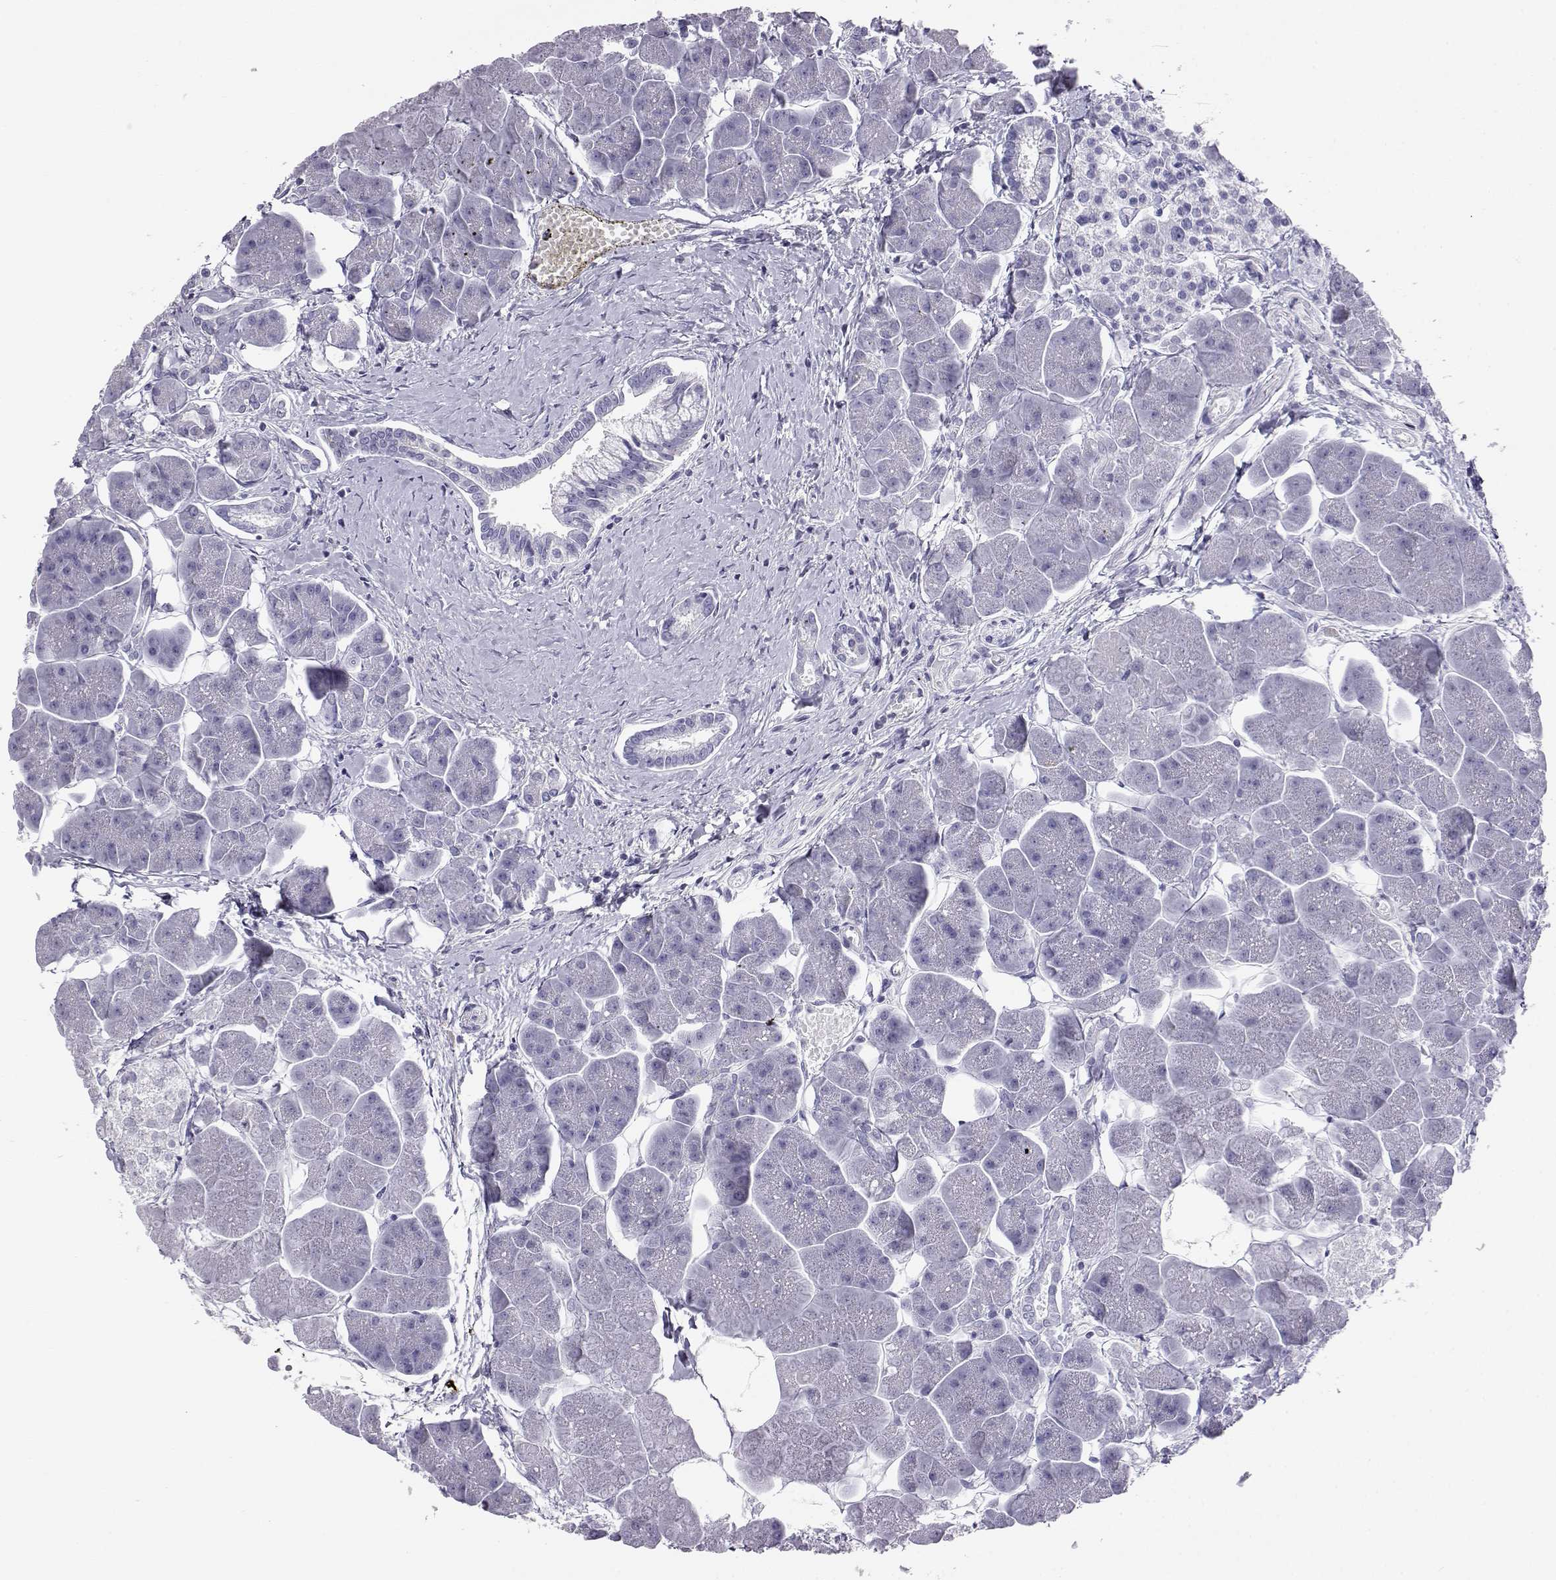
{"staining": {"intensity": "negative", "quantity": "none", "location": "none"}, "tissue": "pancreas", "cell_type": "Exocrine glandular cells", "image_type": "normal", "snomed": [{"axis": "morphology", "description": "Normal tissue, NOS"}, {"axis": "topography", "description": "Adipose tissue"}, {"axis": "topography", "description": "Pancreas"}, {"axis": "topography", "description": "Peripheral nerve tissue"}], "caption": "High power microscopy image of an immunohistochemistry photomicrograph of normal pancreas, revealing no significant positivity in exocrine glandular cells.", "gene": "AKR1B1", "patient": {"sex": "female", "age": 58}}